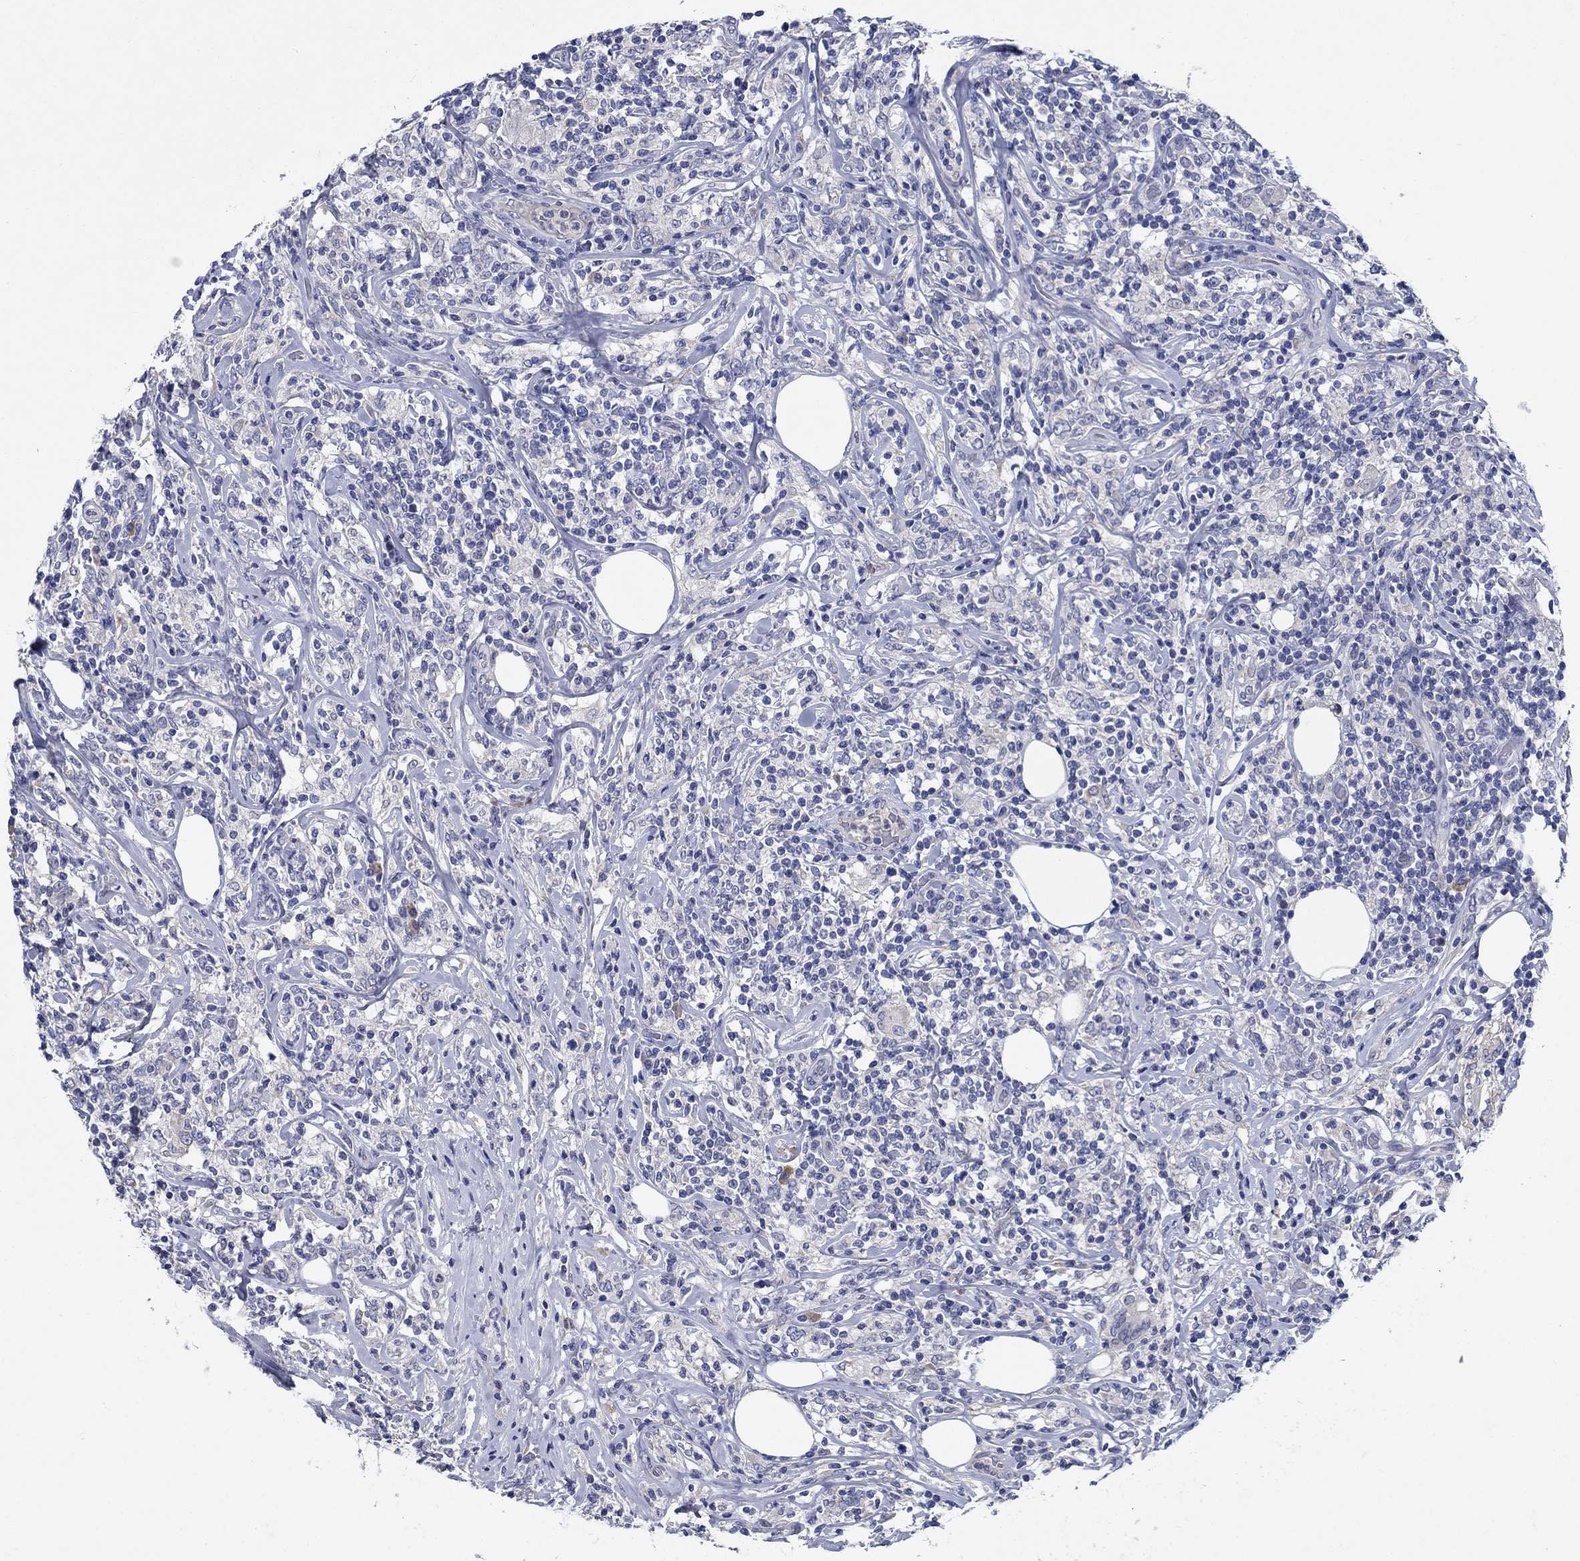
{"staining": {"intensity": "negative", "quantity": "none", "location": "none"}, "tissue": "lymphoma", "cell_type": "Tumor cells", "image_type": "cancer", "snomed": [{"axis": "morphology", "description": "Malignant lymphoma, non-Hodgkin's type, High grade"}, {"axis": "topography", "description": "Lymph node"}], "caption": "The histopathology image displays no staining of tumor cells in lymphoma.", "gene": "SULT2B1", "patient": {"sex": "female", "age": 84}}